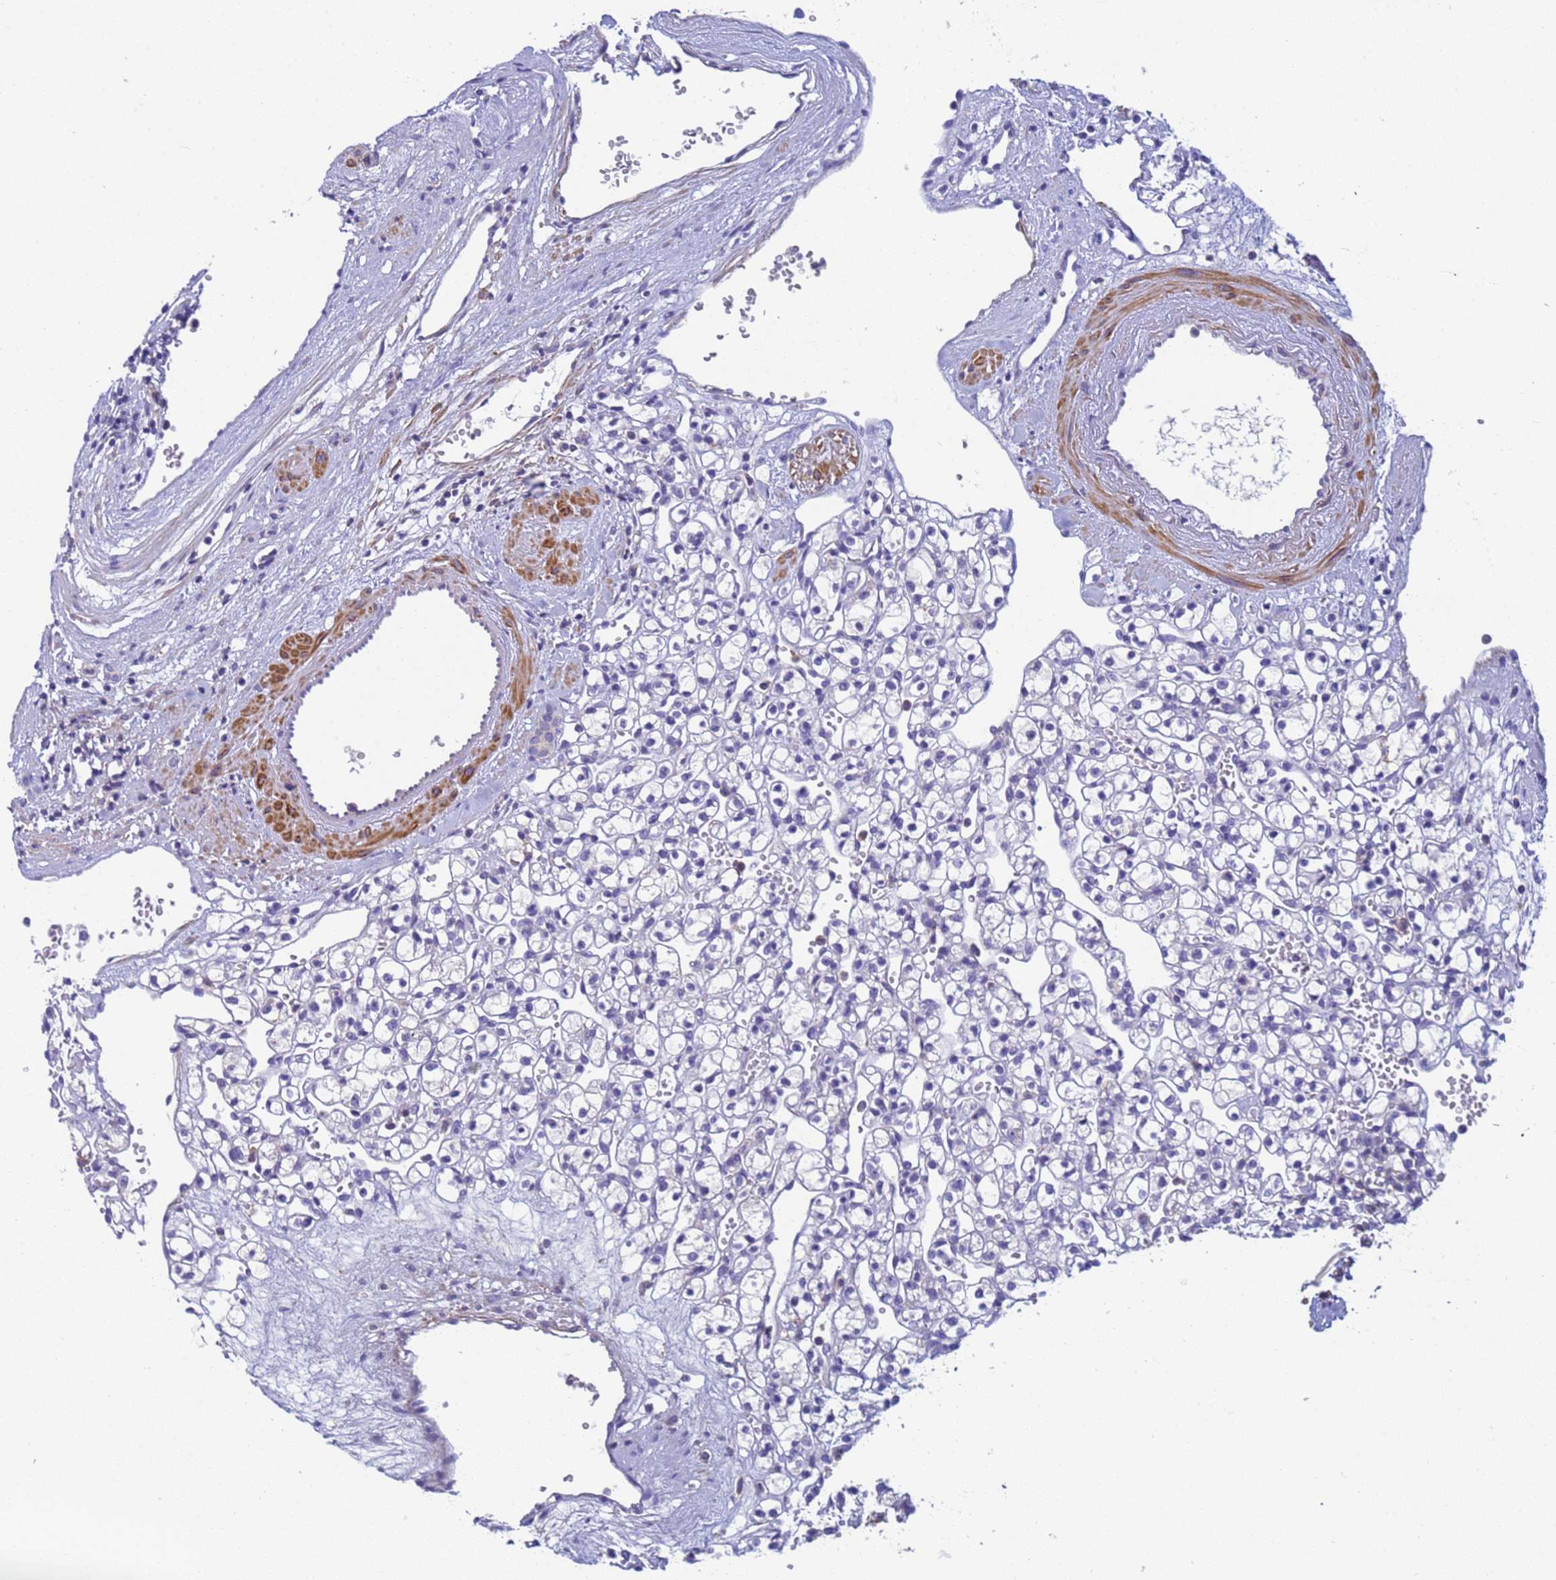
{"staining": {"intensity": "negative", "quantity": "none", "location": "none"}, "tissue": "renal cancer", "cell_type": "Tumor cells", "image_type": "cancer", "snomed": [{"axis": "morphology", "description": "Adenocarcinoma, NOS"}, {"axis": "topography", "description": "Kidney"}], "caption": "Immunohistochemistry (IHC) histopathology image of neoplastic tissue: human adenocarcinoma (renal) stained with DAB (3,3'-diaminobenzidine) demonstrates no significant protein positivity in tumor cells. (Brightfield microscopy of DAB (3,3'-diaminobenzidine) immunohistochemistry at high magnification).", "gene": "KLHL13", "patient": {"sex": "female", "age": 59}}